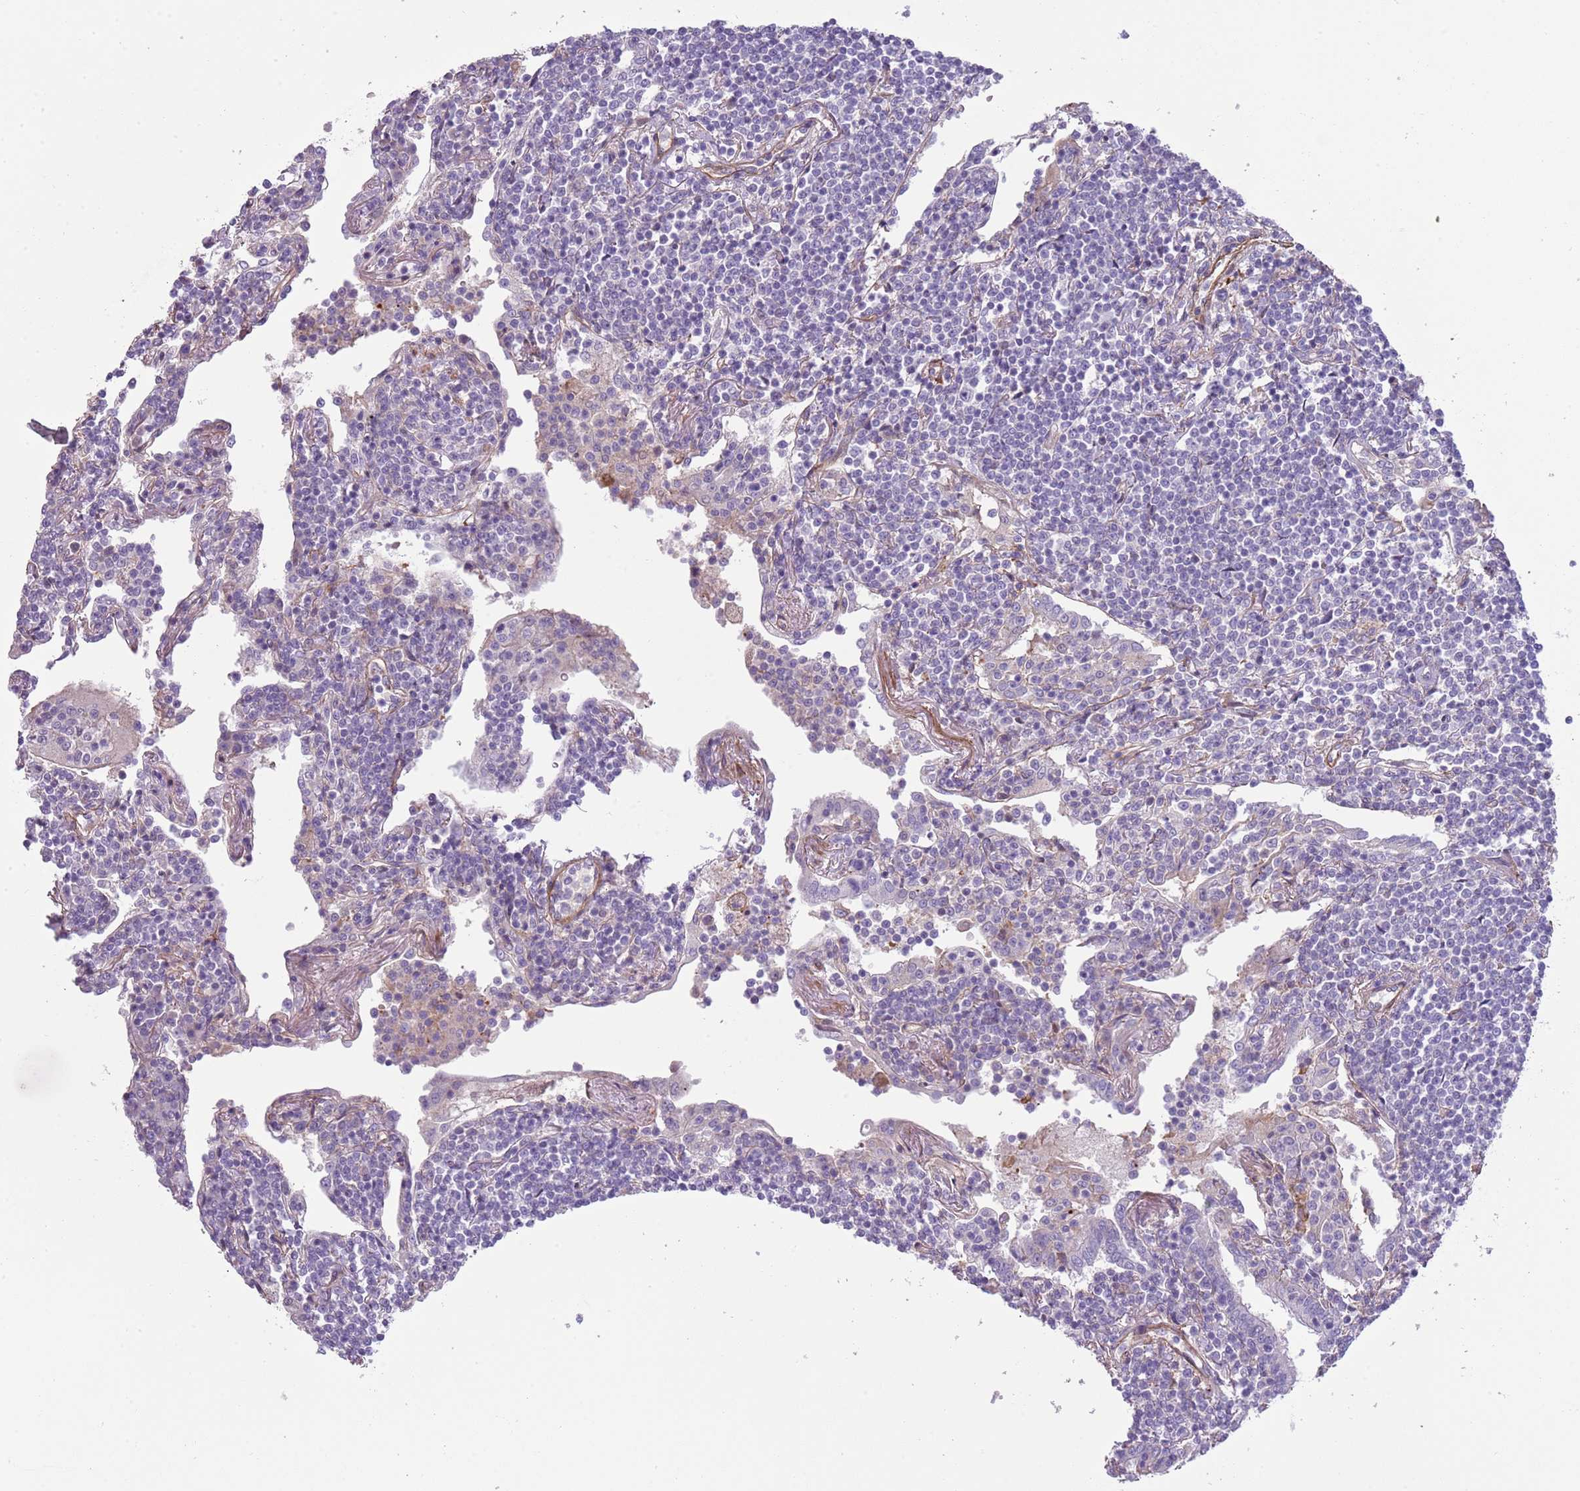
{"staining": {"intensity": "negative", "quantity": "none", "location": "none"}, "tissue": "lymphoma", "cell_type": "Tumor cells", "image_type": "cancer", "snomed": [{"axis": "morphology", "description": "Malignant lymphoma, non-Hodgkin's type, Low grade"}, {"axis": "topography", "description": "Lung"}], "caption": "A micrograph of human lymphoma is negative for staining in tumor cells. The staining was performed using DAB (3,3'-diaminobenzidine) to visualize the protein expression in brown, while the nuclei were stained in blue with hematoxylin (Magnification: 20x).", "gene": "TINAGL1", "patient": {"sex": "female", "age": 71}}